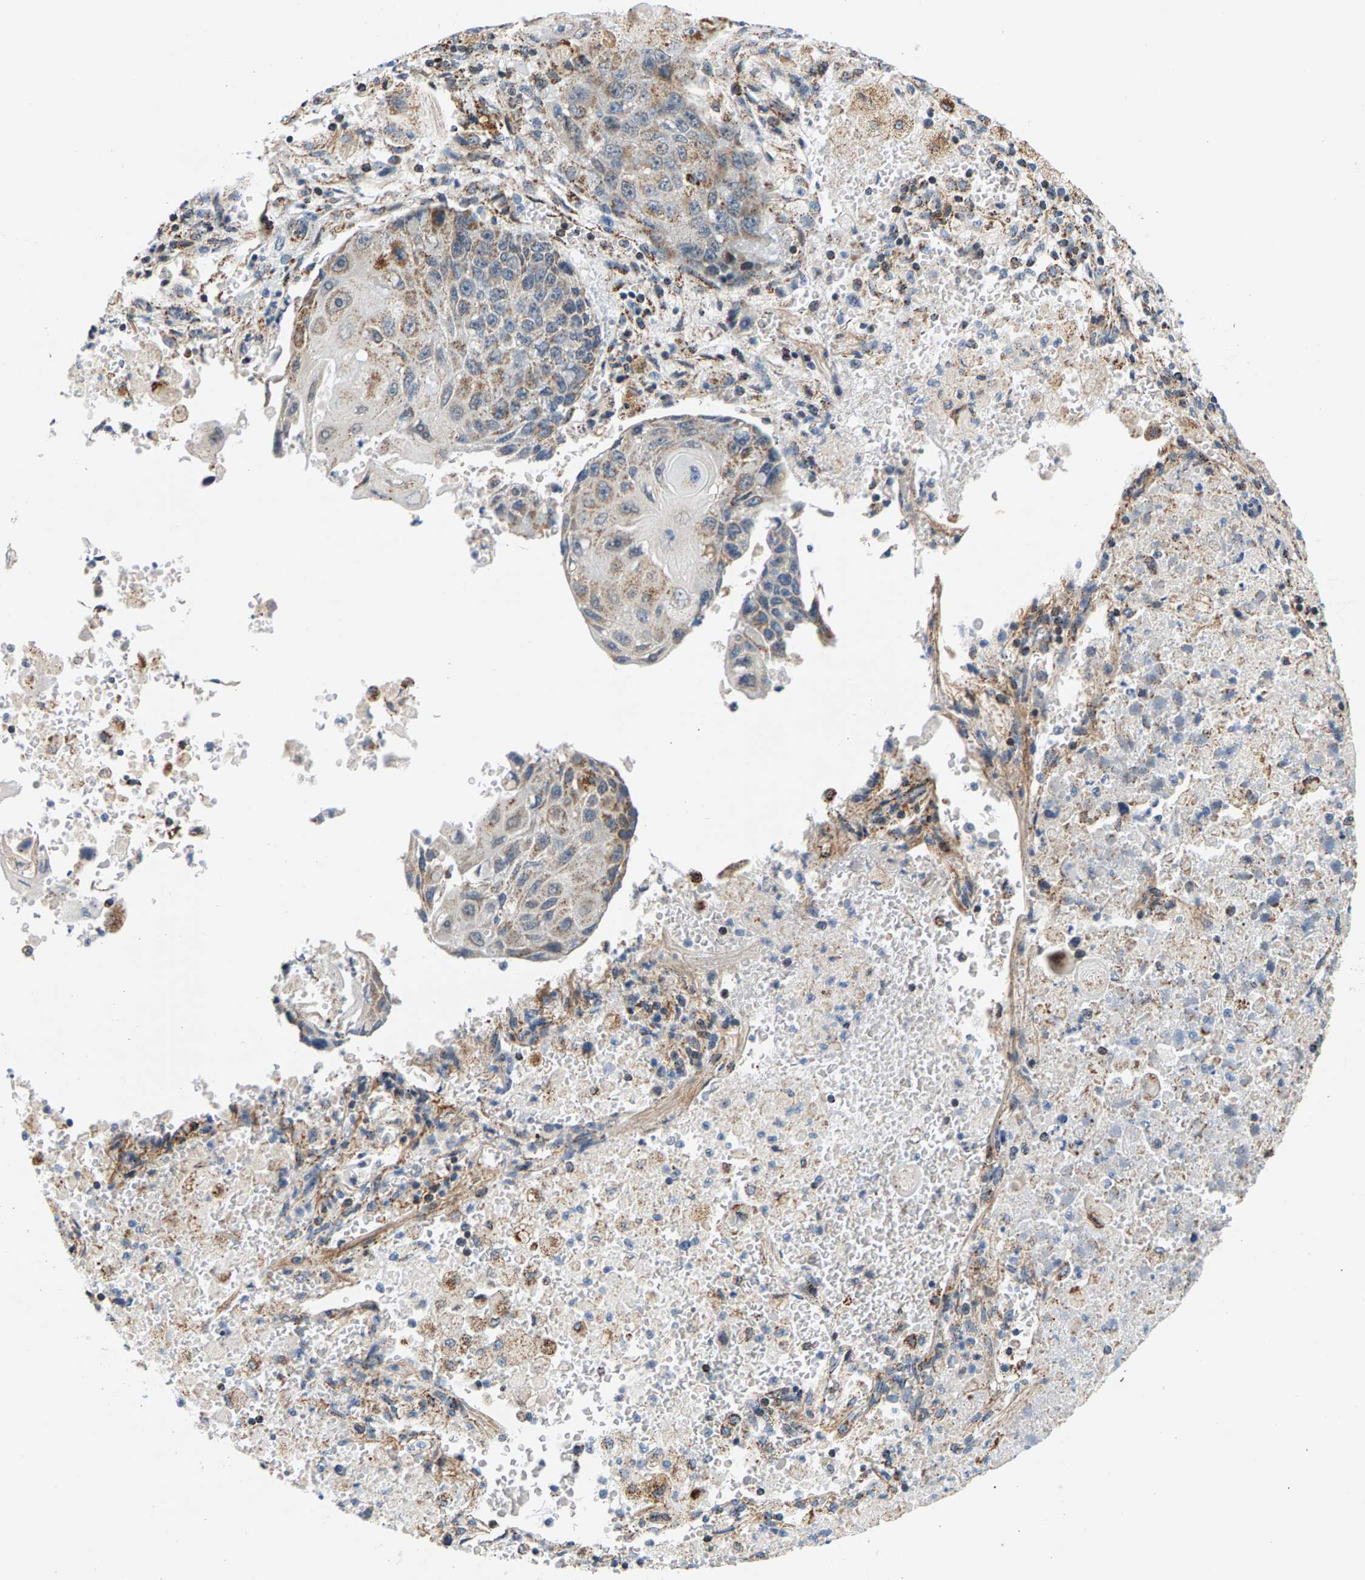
{"staining": {"intensity": "moderate", "quantity": "25%-75%", "location": "cytoplasmic/membranous"}, "tissue": "lung cancer", "cell_type": "Tumor cells", "image_type": "cancer", "snomed": [{"axis": "morphology", "description": "Squamous cell carcinoma, NOS"}, {"axis": "topography", "description": "Lung"}], "caption": "High-magnification brightfield microscopy of lung cancer stained with DAB (brown) and counterstained with hematoxylin (blue). tumor cells exhibit moderate cytoplasmic/membranous expression is identified in about25%-75% of cells.", "gene": "PDE1A", "patient": {"sex": "male", "age": 61}}